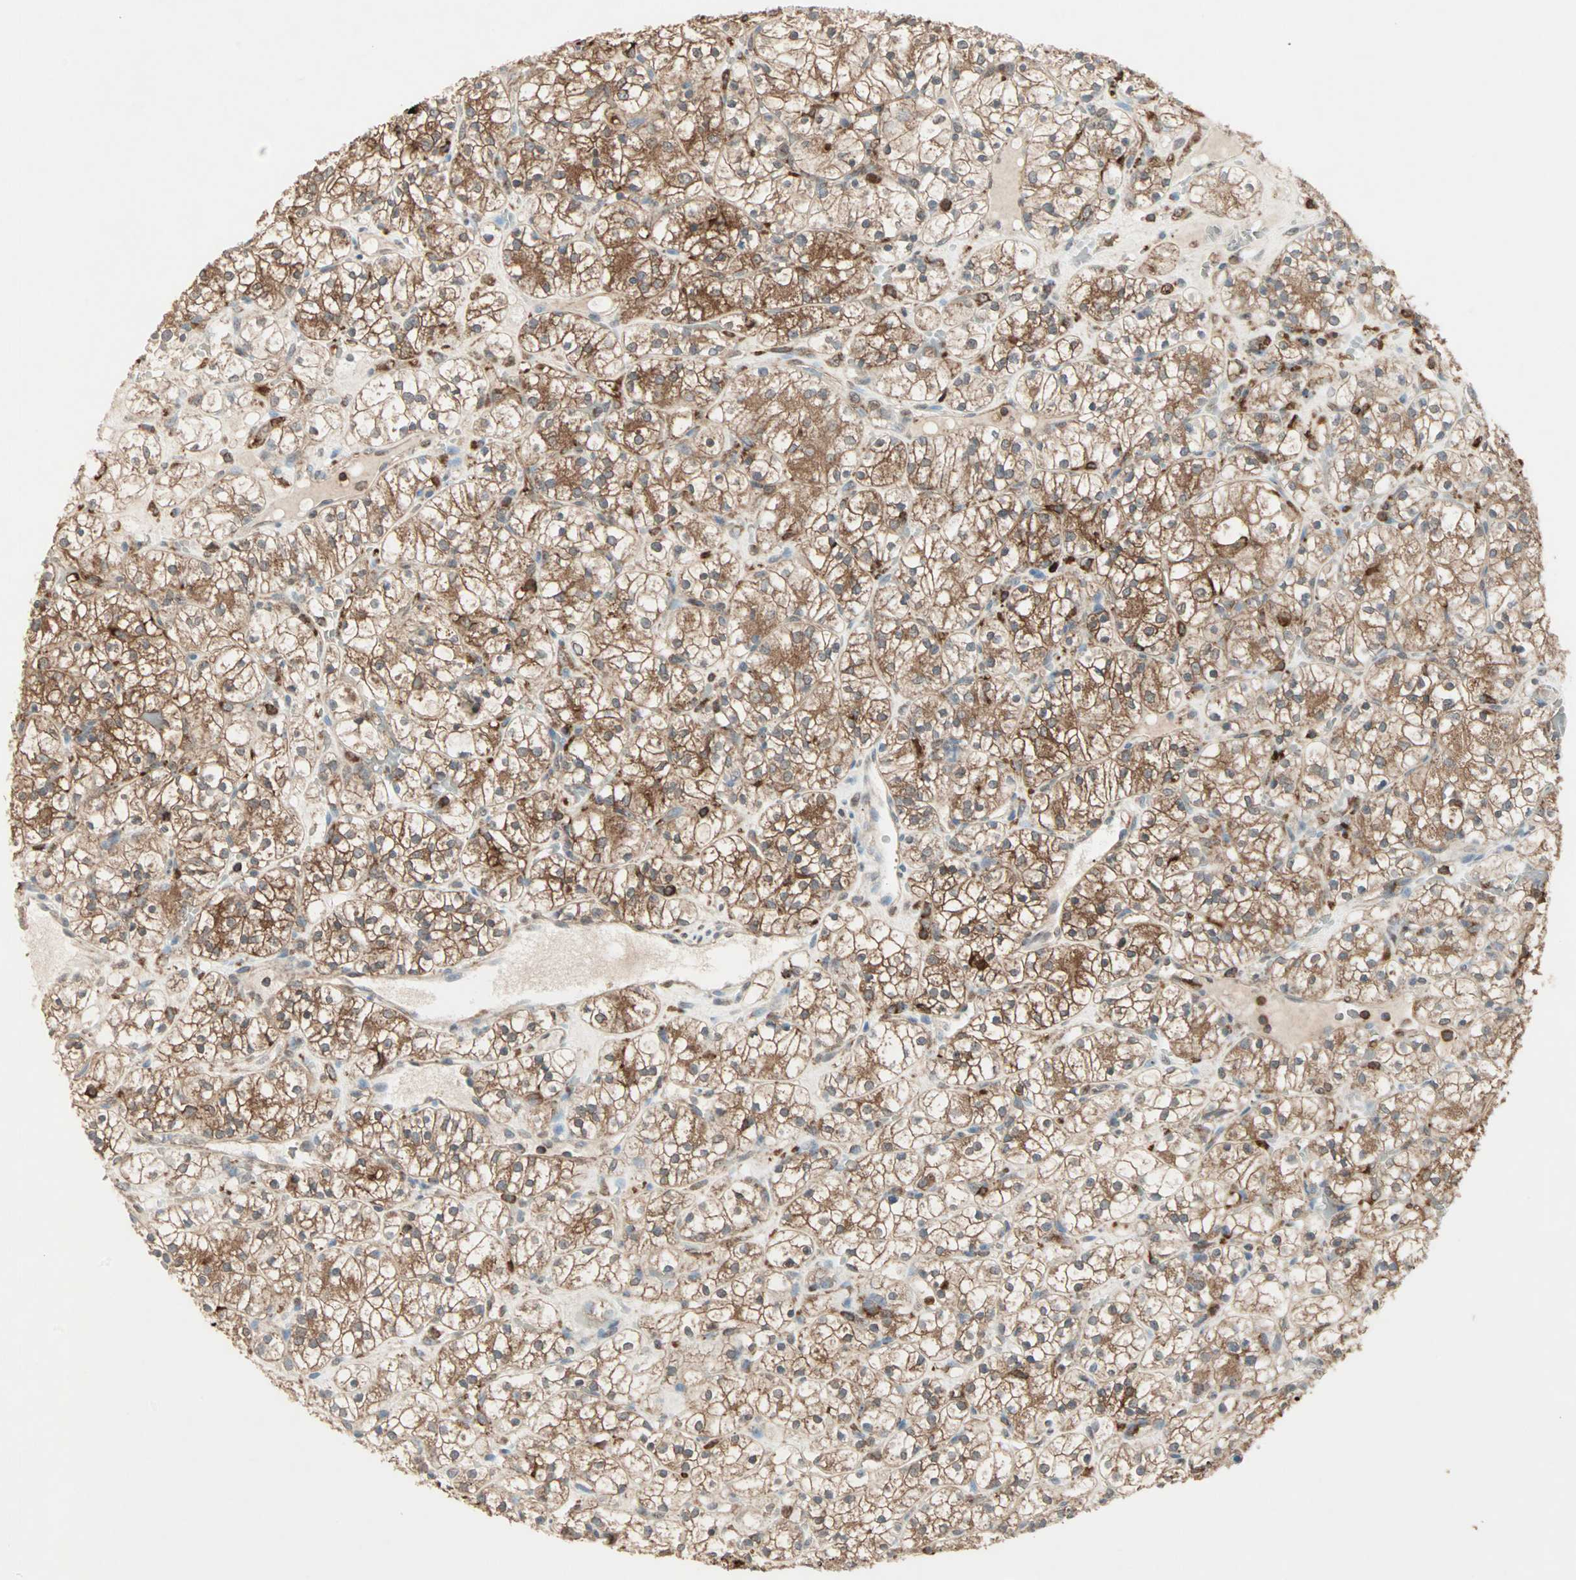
{"staining": {"intensity": "moderate", "quantity": ">75%", "location": "cytoplasmic/membranous"}, "tissue": "renal cancer", "cell_type": "Tumor cells", "image_type": "cancer", "snomed": [{"axis": "morphology", "description": "Adenocarcinoma, NOS"}, {"axis": "topography", "description": "Kidney"}], "caption": "Immunohistochemistry micrograph of renal cancer (adenocarcinoma) stained for a protein (brown), which shows medium levels of moderate cytoplasmic/membranous expression in about >75% of tumor cells.", "gene": "MMP3", "patient": {"sex": "female", "age": 60}}